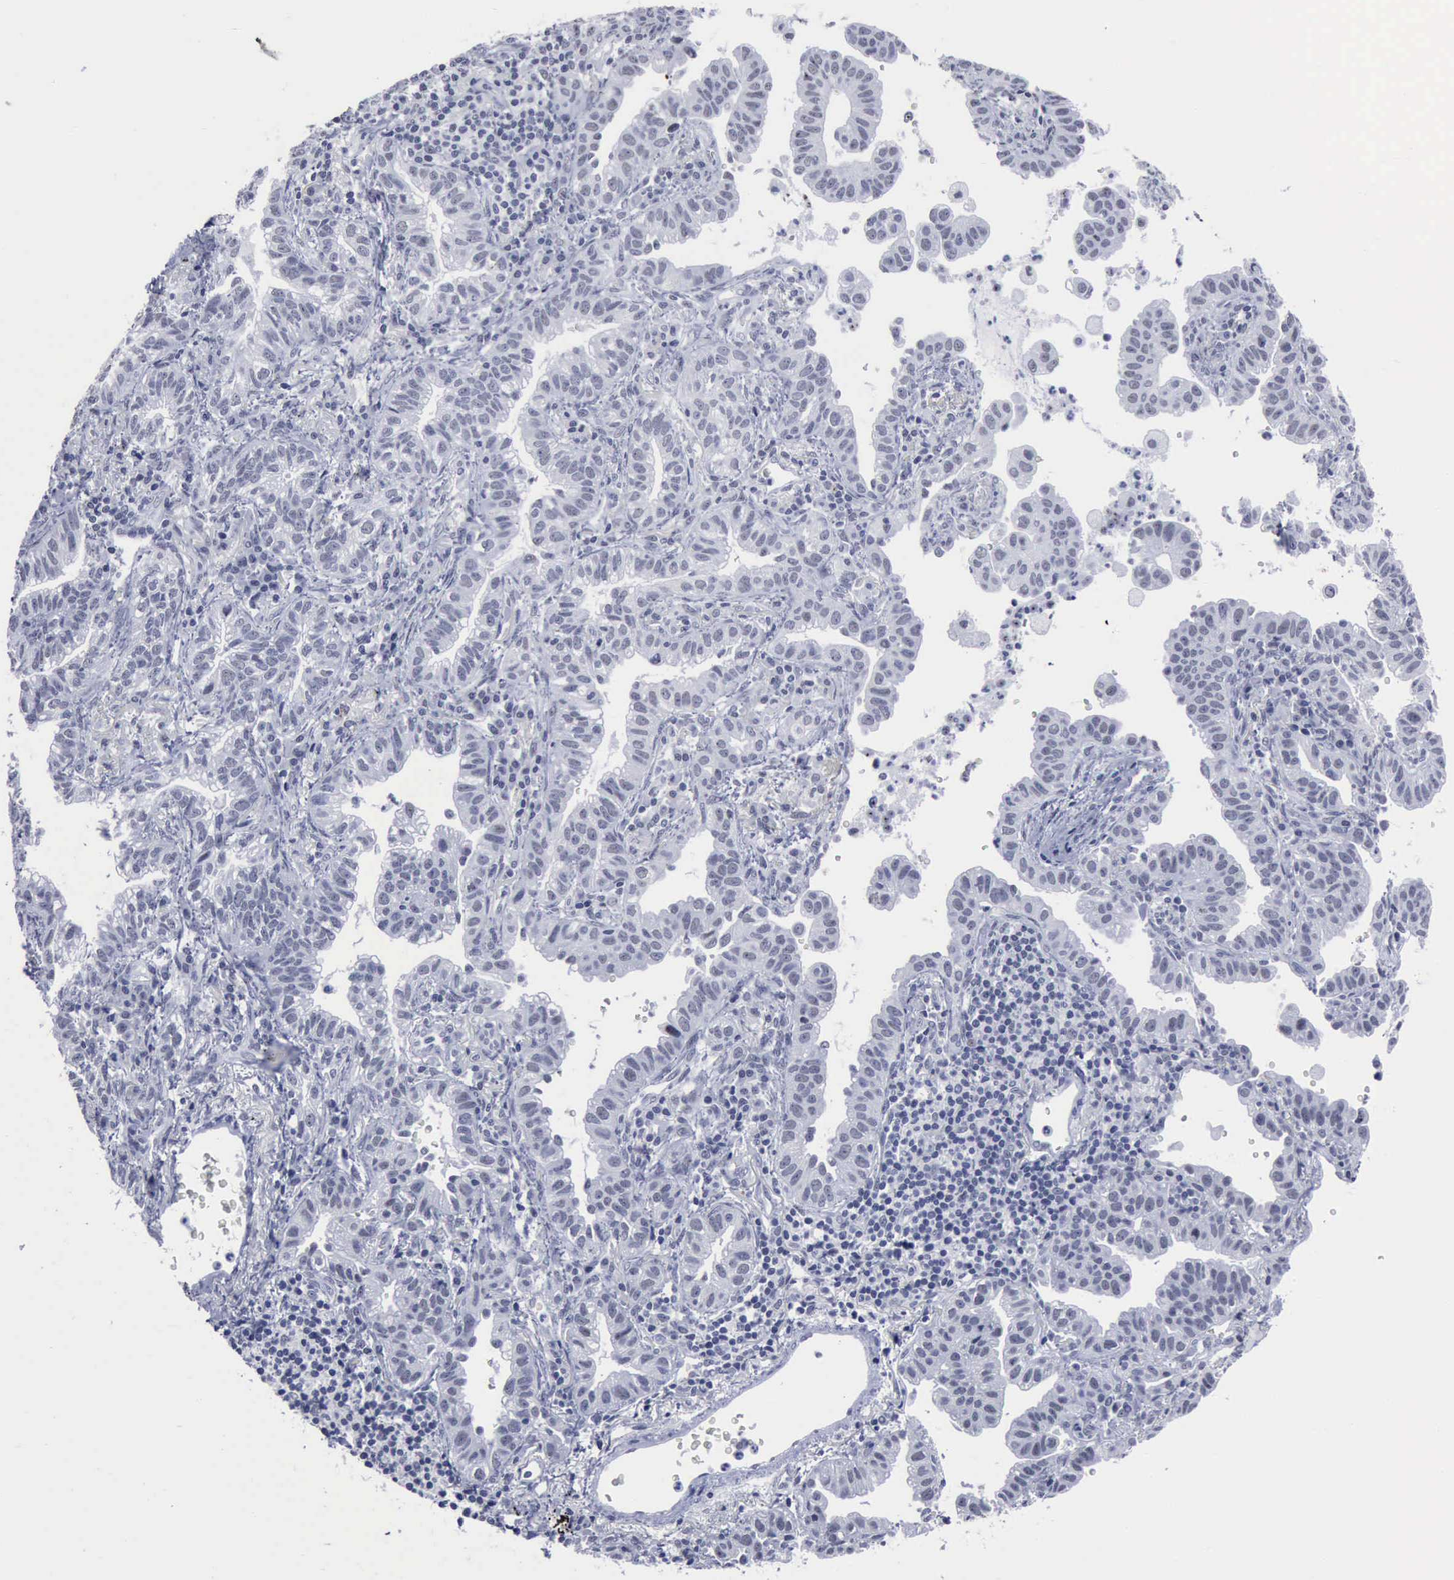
{"staining": {"intensity": "negative", "quantity": "none", "location": "none"}, "tissue": "lung cancer", "cell_type": "Tumor cells", "image_type": "cancer", "snomed": [{"axis": "morphology", "description": "Adenocarcinoma, NOS"}, {"axis": "topography", "description": "Lung"}], "caption": "High magnification brightfield microscopy of lung adenocarcinoma stained with DAB (3,3'-diaminobenzidine) (brown) and counterstained with hematoxylin (blue): tumor cells show no significant positivity.", "gene": "BRD1", "patient": {"sex": "female", "age": 50}}